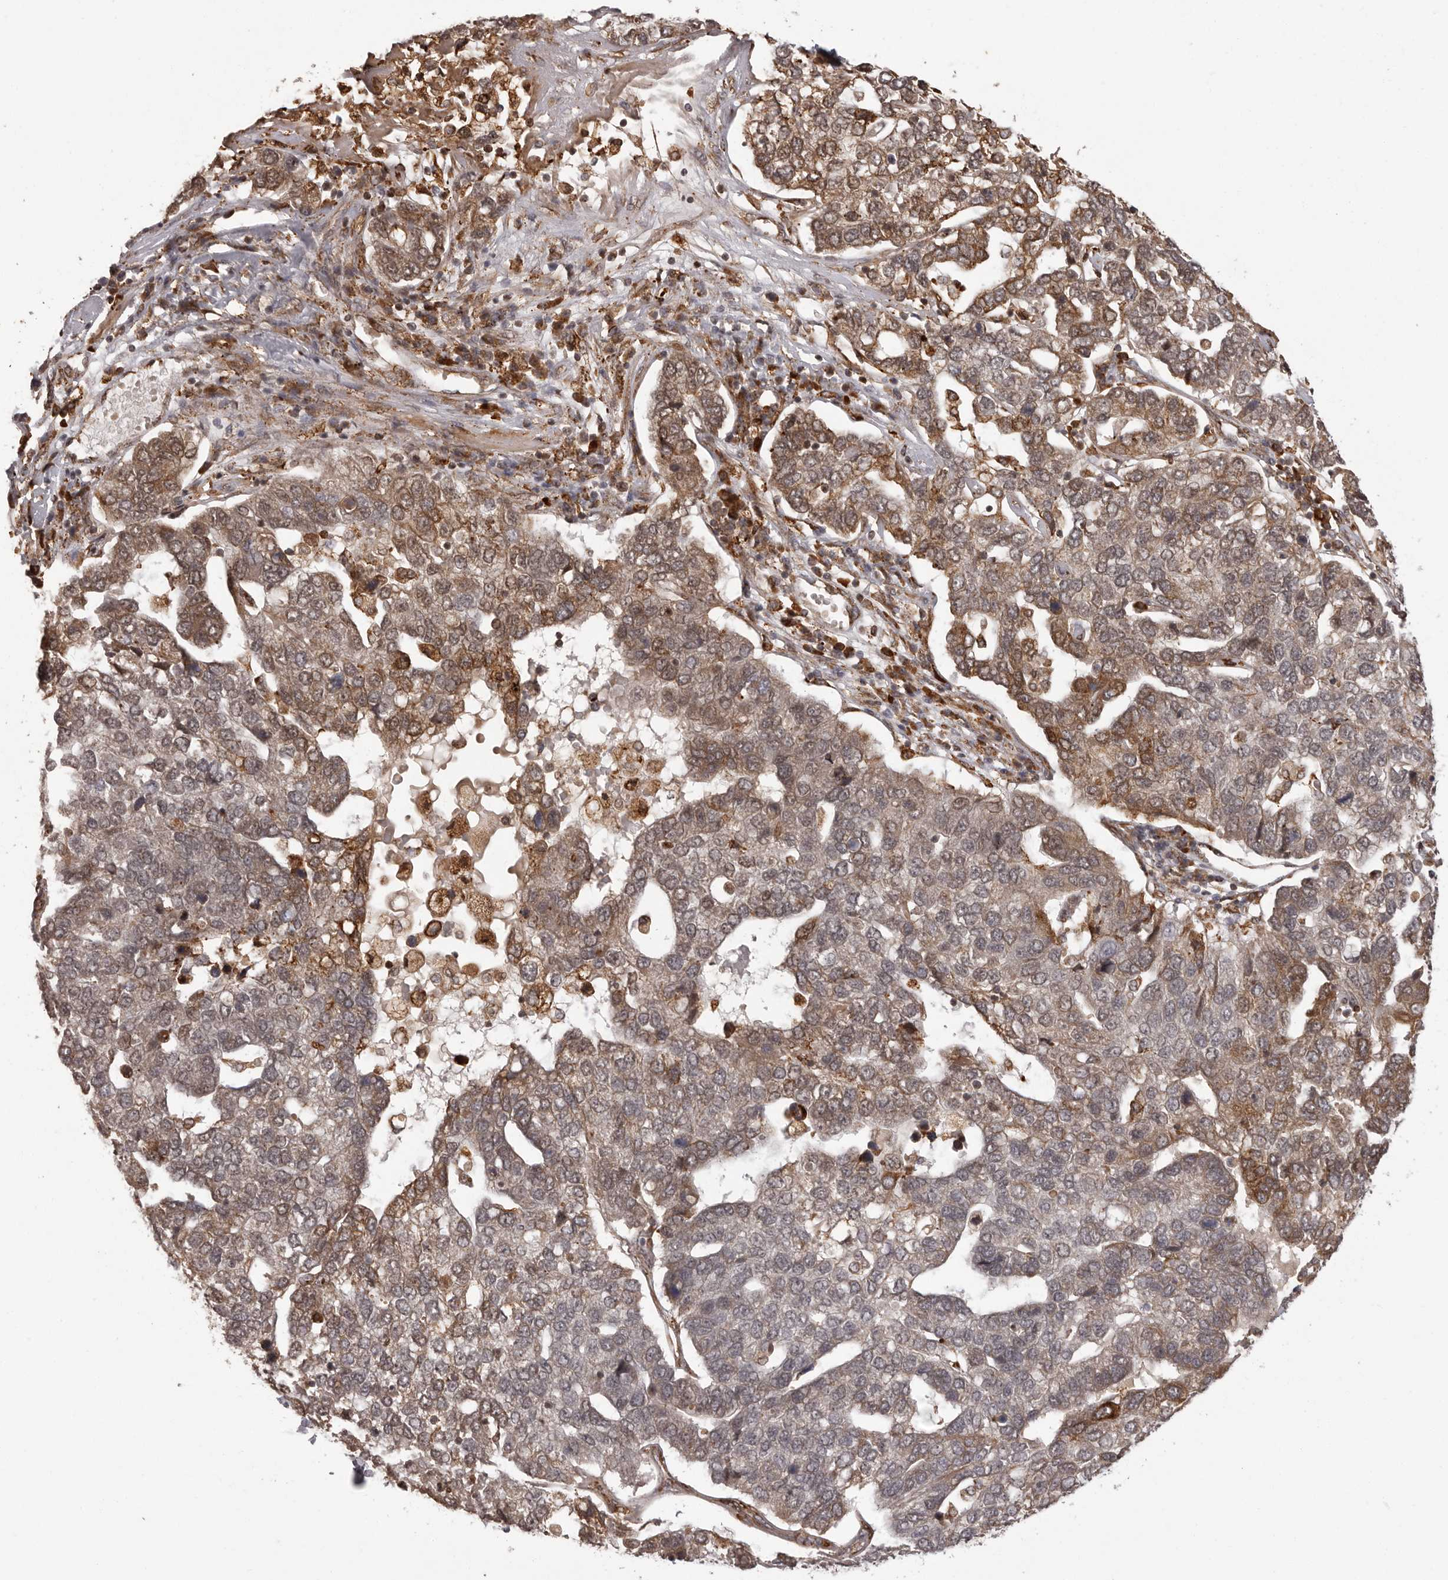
{"staining": {"intensity": "moderate", "quantity": "25%-75%", "location": "cytoplasmic/membranous,nuclear"}, "tissue": "pancreatic cancer", "cell_type": "Tumor cells", "image_type": "cancer", "snomed": [{"axis": "morphology", "description": "Adenocarcinoma, NOS"}, {"axis": "topography", "description": "Pancreas"}], "caption": "Moderate cytoplasmic/membranous and nuclear staining for a protein is appreciated in approximately 25%-75% of tumor cells of pancreatic cancer using immunohistochemistry (IHC).", "gene": "IL32", "patient": {"sex": "female", "age": 61}}